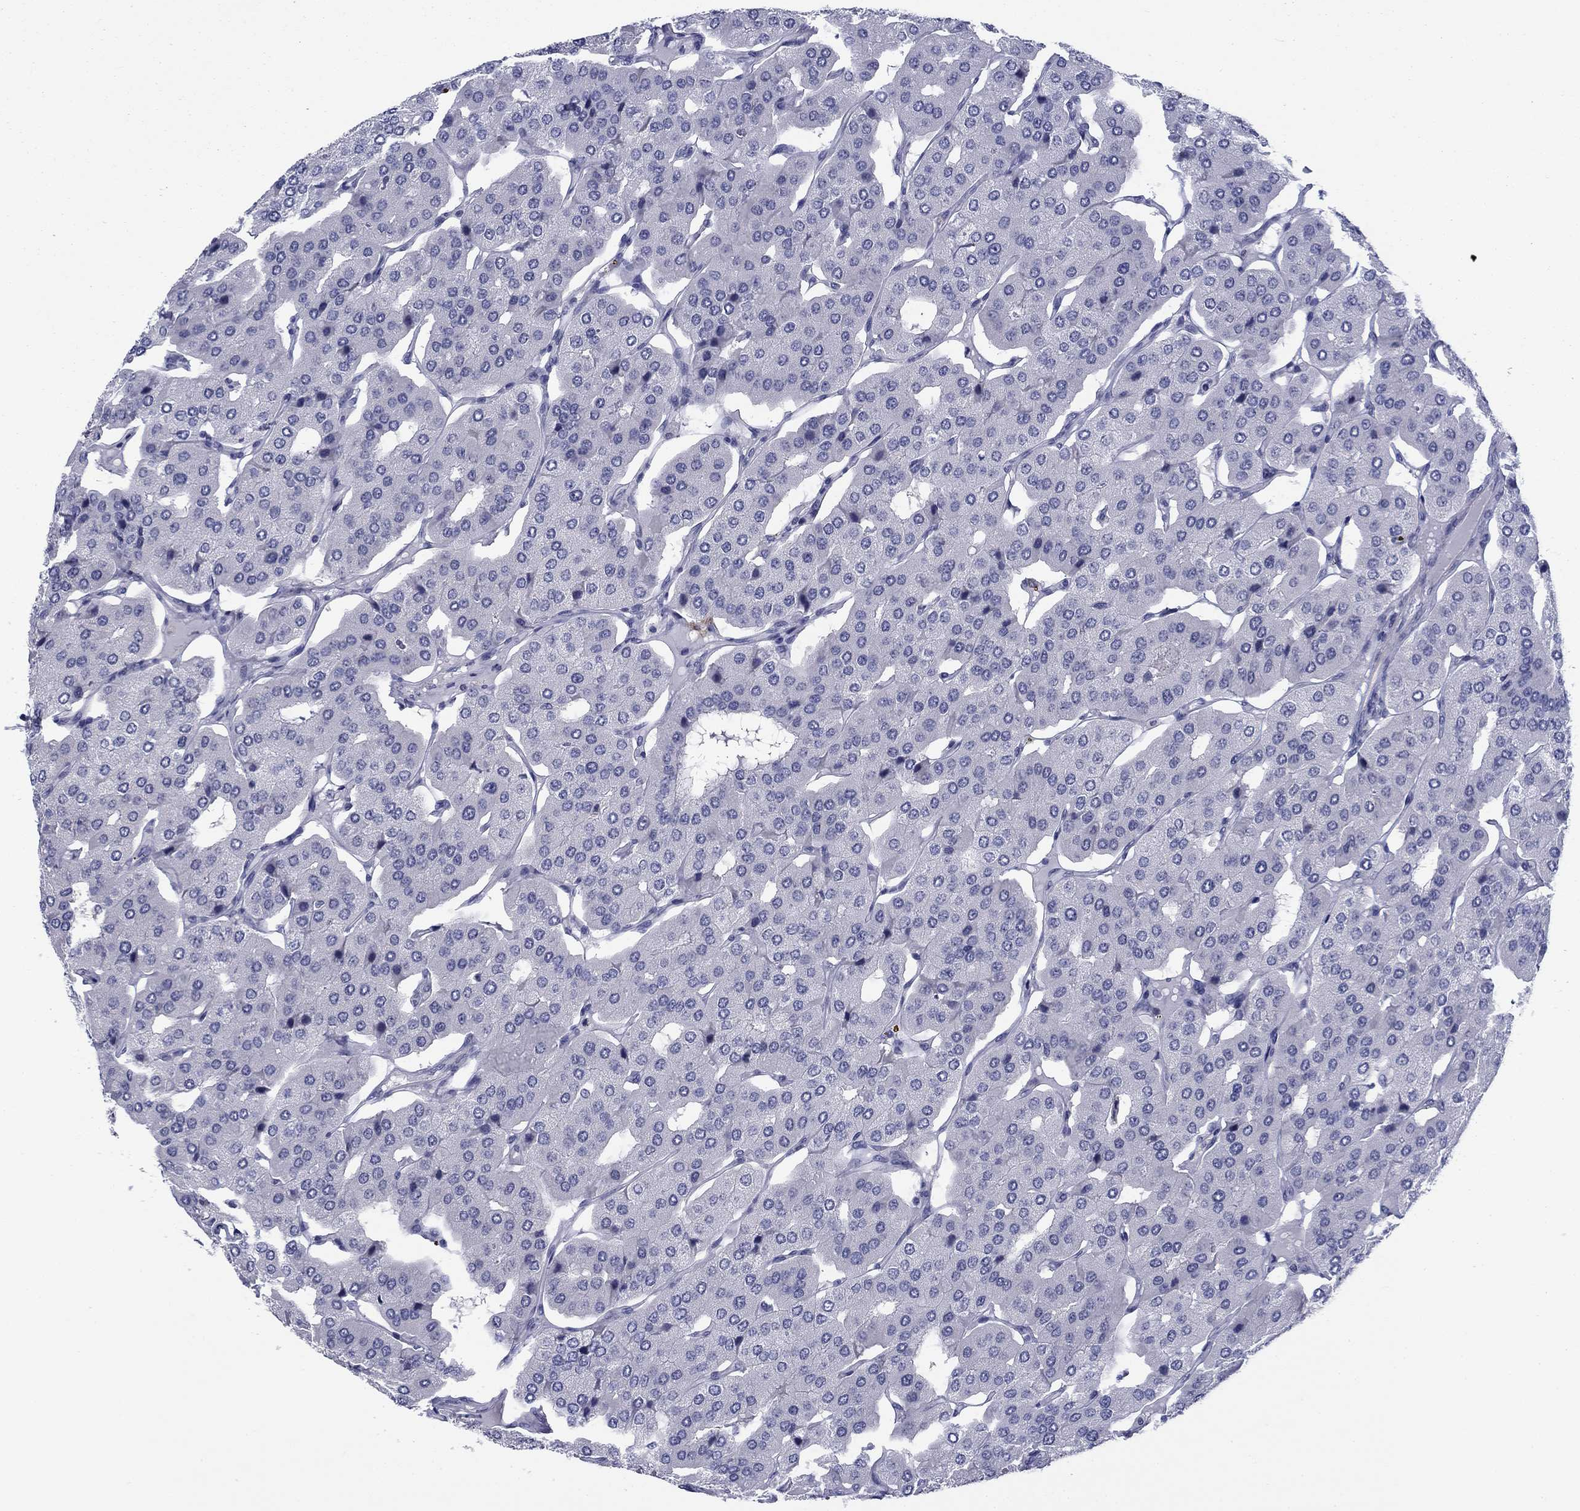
{"staining": {"intensity": "negative", "quantity": "none", "location": "none"}, "tissue": "parathyroid gland", "cell_type": "Glandular cells", "image_type": "normal", "snomed": [{"axis": "morphology", "description": "Normal tissue, NOS"}, {"axis": "morphology", "description": "Adenoma, NOS"}, {"axis": "topography", "description": "Parathyroid gland"}], "caption": "An image of parathyroid gland stained for a protein exhibits no brown staining in glandular cells. Nuclei are stained in blue.", "gene": "TIGD4", "patient": {"sex": "female", "age": 86}}